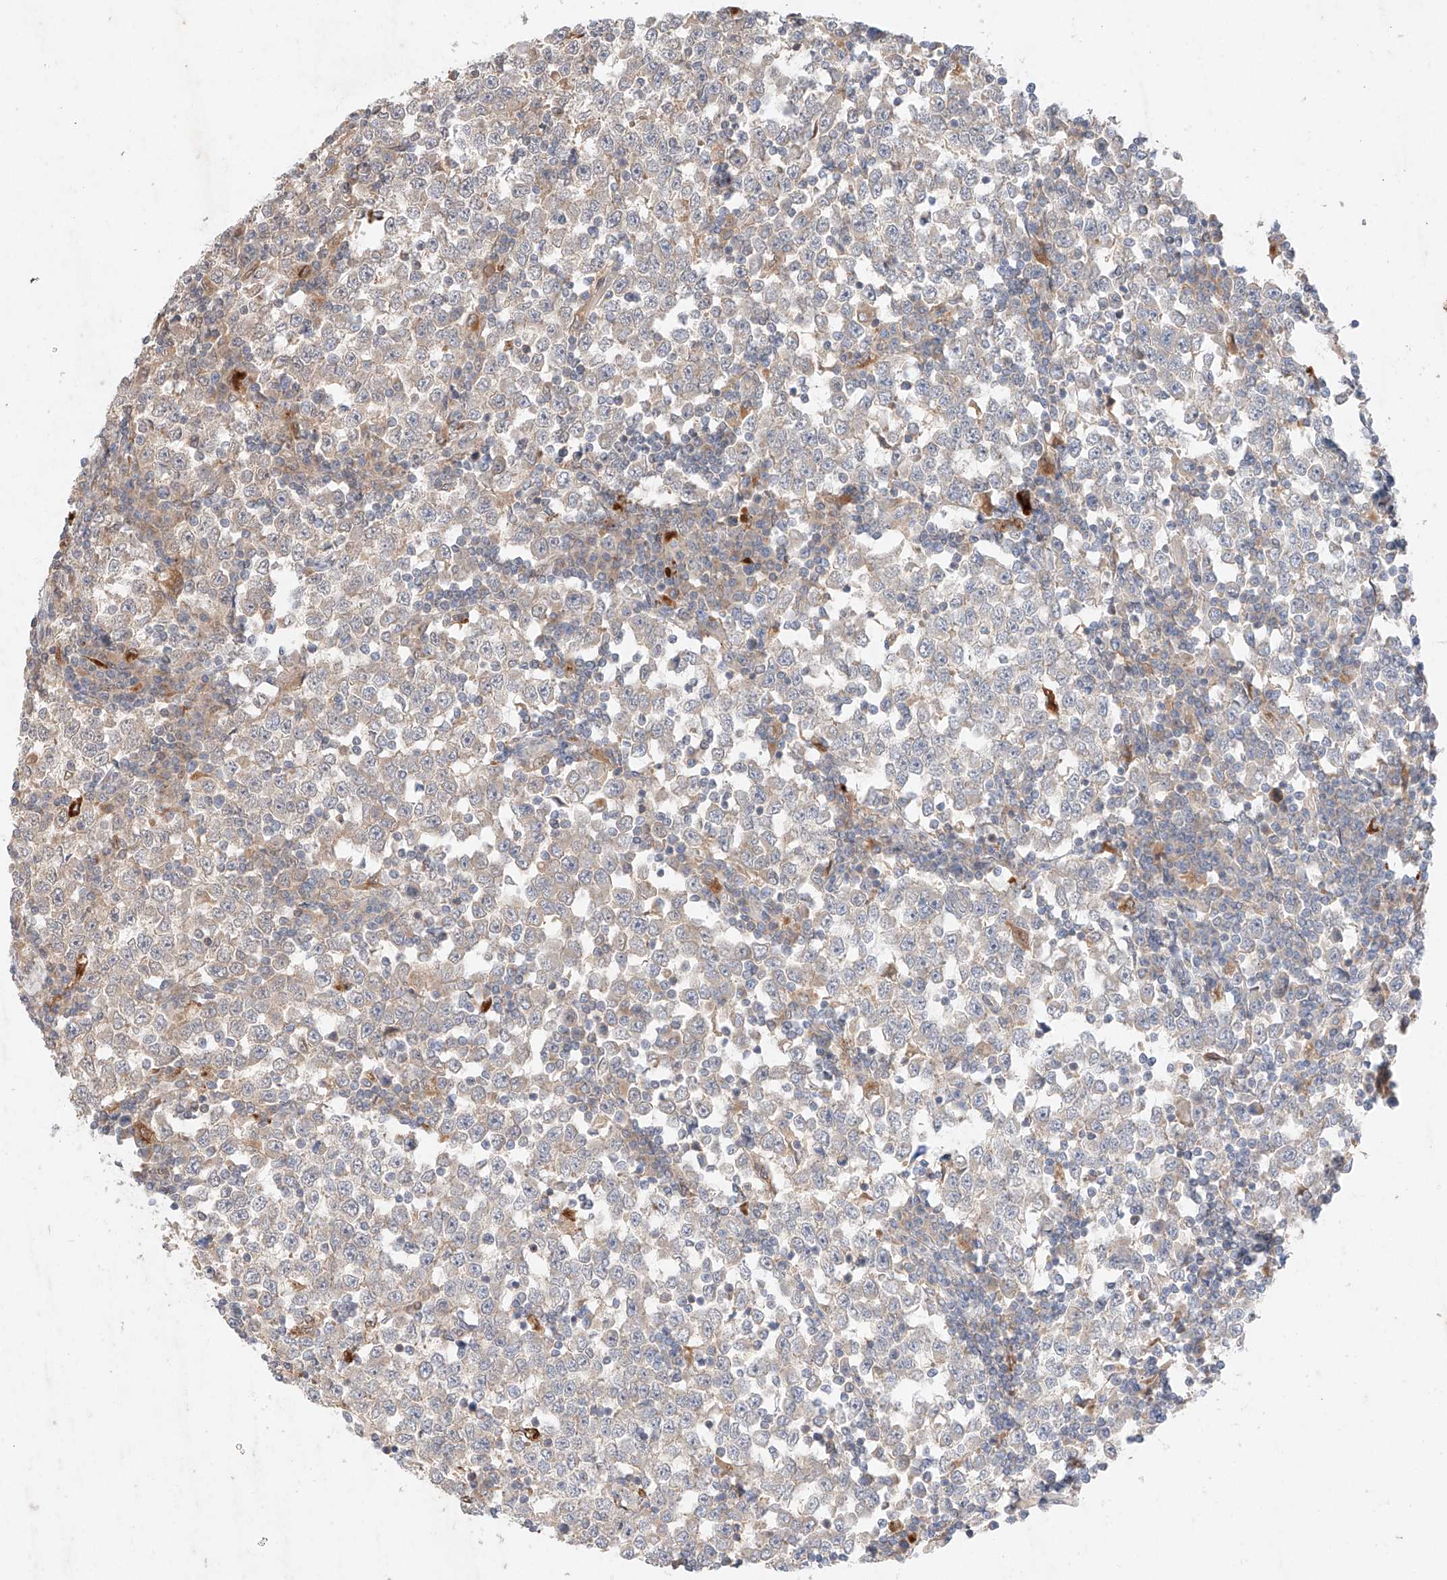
{"staining": {"intensity": "weak", "quantity": "<25%", "location": "cytoplasmic/membranous"}, "tissue": "testis cancer", "cell_type": "Tumor cells", "image_type": "cancer", "snomed": [{"axis": "morphology", "description": "Seminoma, NOS"}, {"axis": "topography", "description": "Testis"}], "caption": "Tumor cells are negative for protein expression in human testis cancer. (DAB immunohistochemistry (IHC), high magnification).", "gene": "GCNT1", "patient": {"sex": "male", "age": 65}}